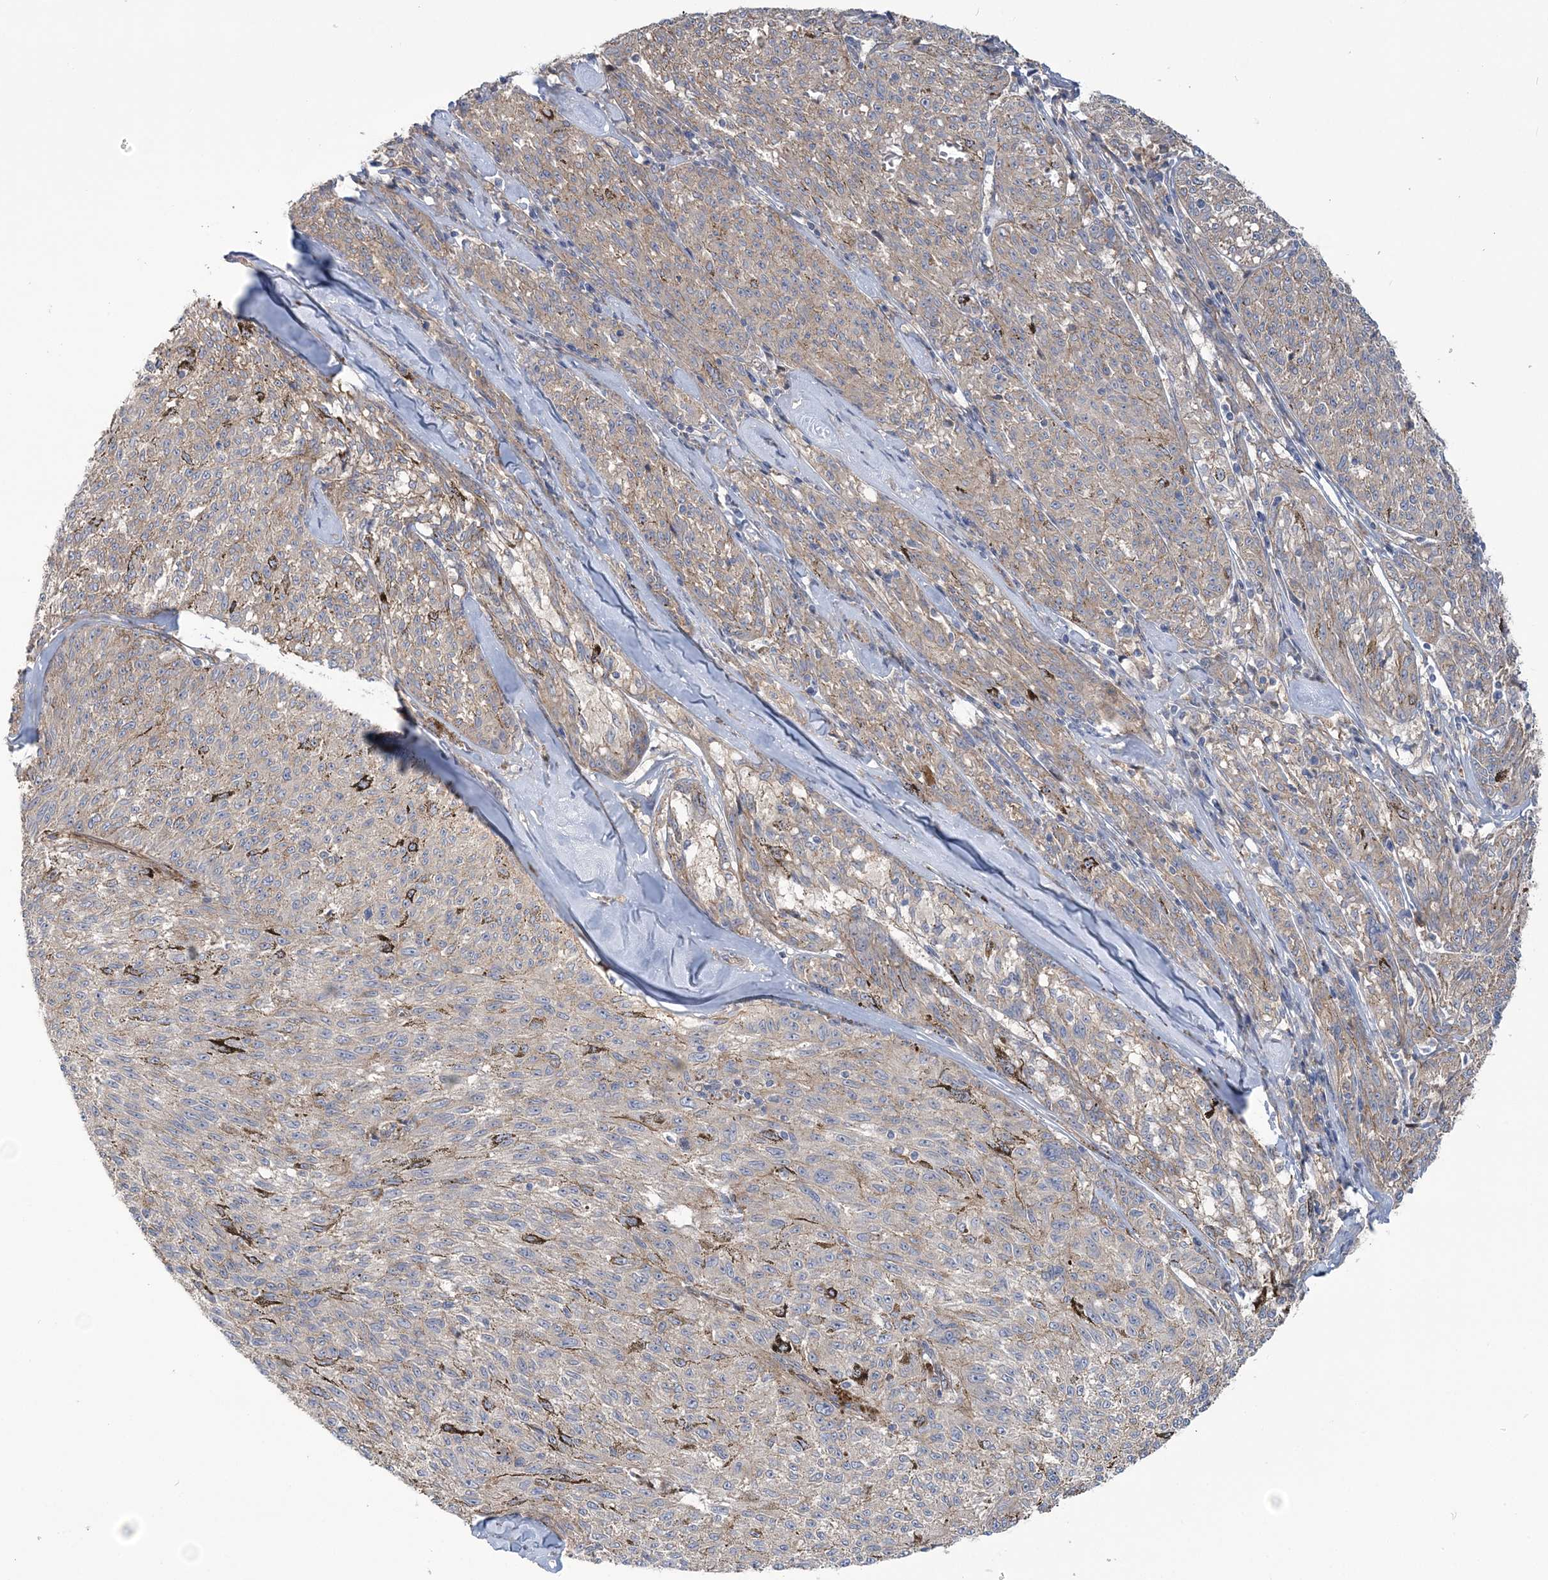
{"staining": {"intensity": "weak", "quantity": "<25%", "location": "cytoplasmic/membranous"}, "tissue": "melanoma", "cell_type": "Tumor cells", "image_type": "cancer", "snomed": [{"axis": "morphology", "description": "Malignant melanoma, NOS"}, {"axis": "topography", "description": "Skin"}], "caption": "This is an immunohistochemistry (IHC) histopathology image of human malignant melanoma. There is no staining in tumor cells.", "gene": "RAI14", "patient": {"sex": "female", "age": 72}}